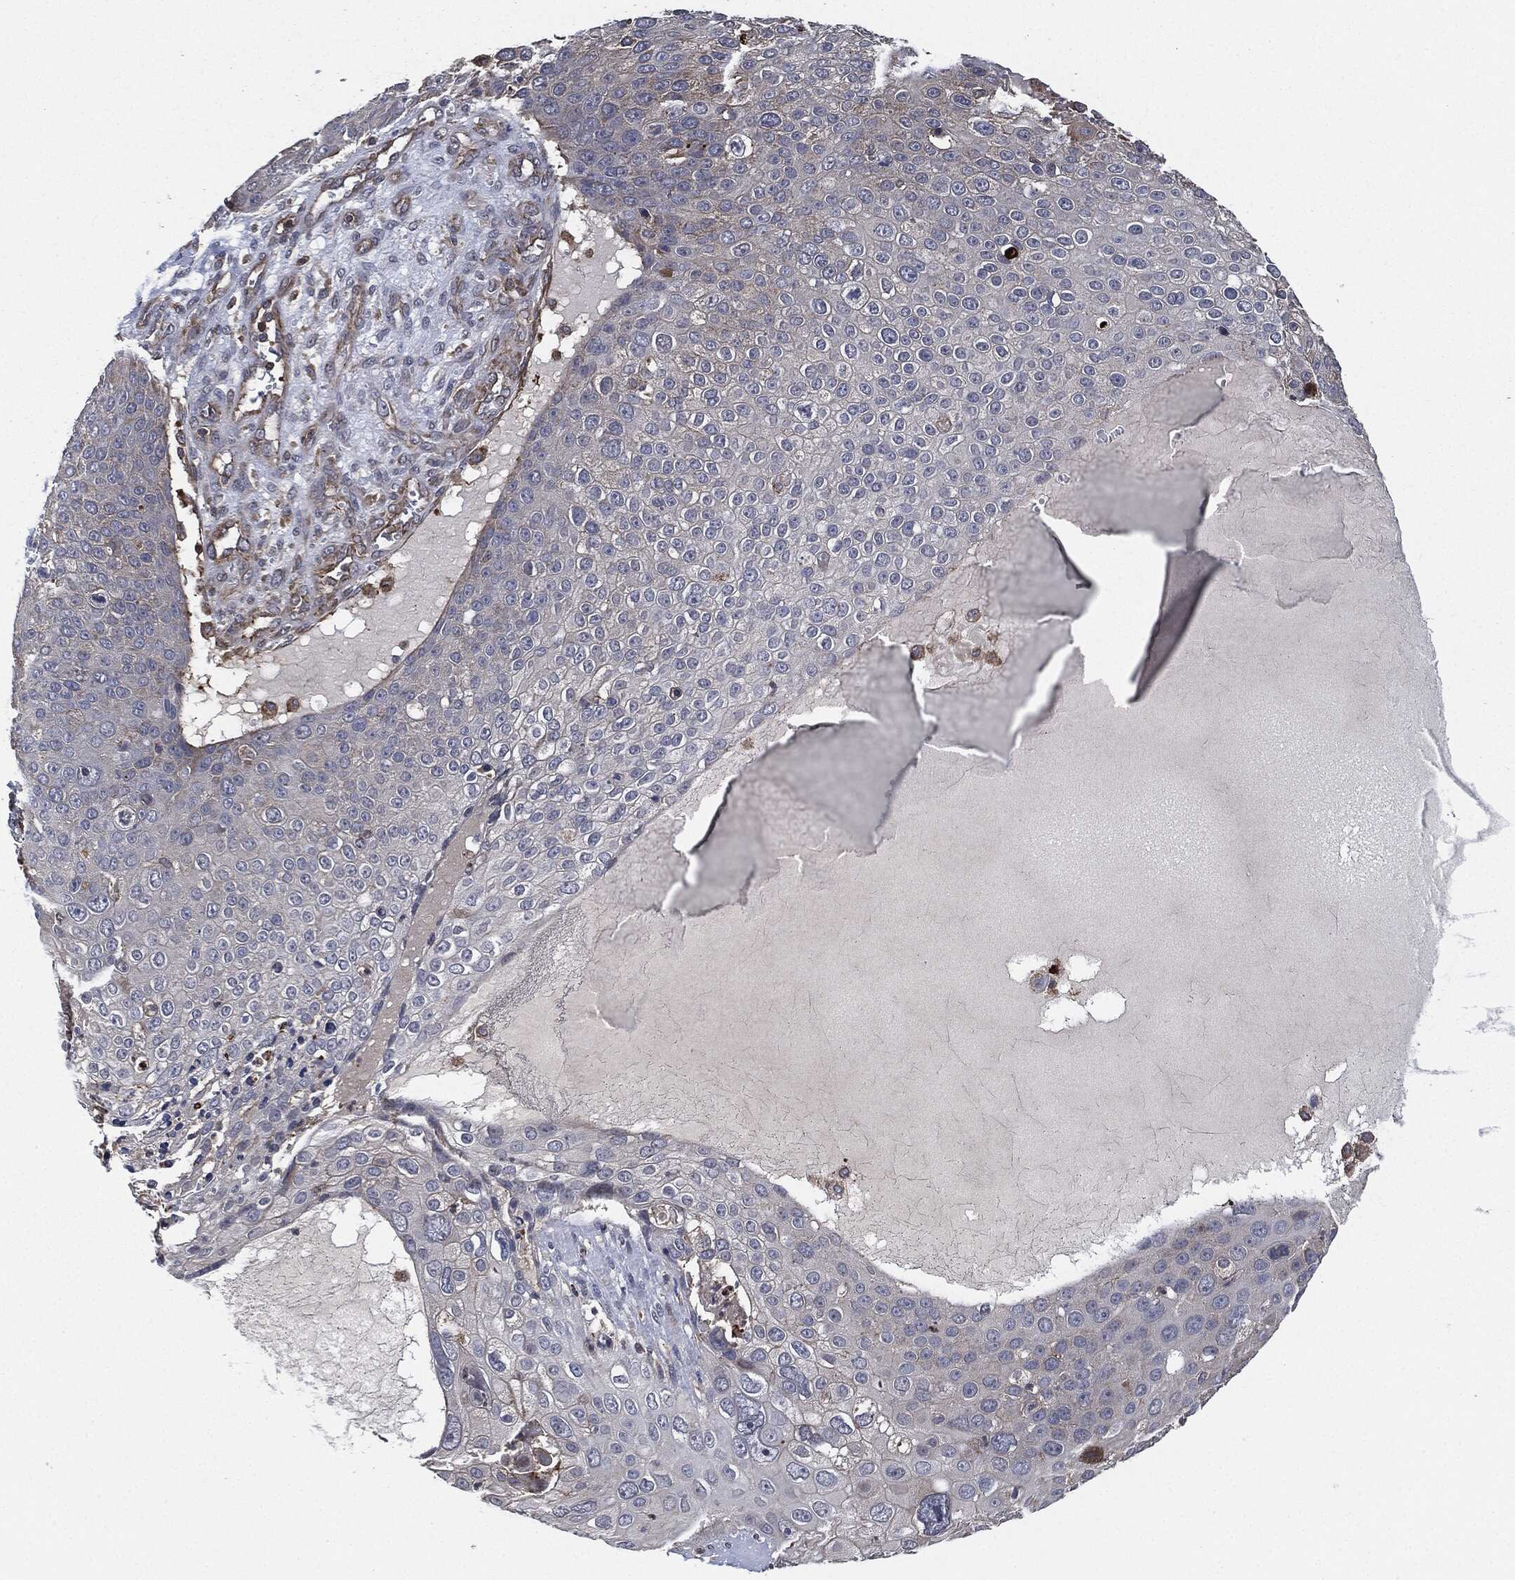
{"staining": {"intensity": "negative", "quantity": "none", "location": "none"}, "tissue": "skin cancer", "cell_type": "Tumor cells", "image_type": "cancer", "snomed": [{"axis": "morphology", "description": "Squamous cell carcinoma, NOS"}, {"axis": "topography", "description": "Skin"}], "caption": "The micrograph shows no significant staining in tumor cells of squamous cell carcinoma (skin).", "gene": "UBR1", "patient": {"sex": "male", "age": 71}}